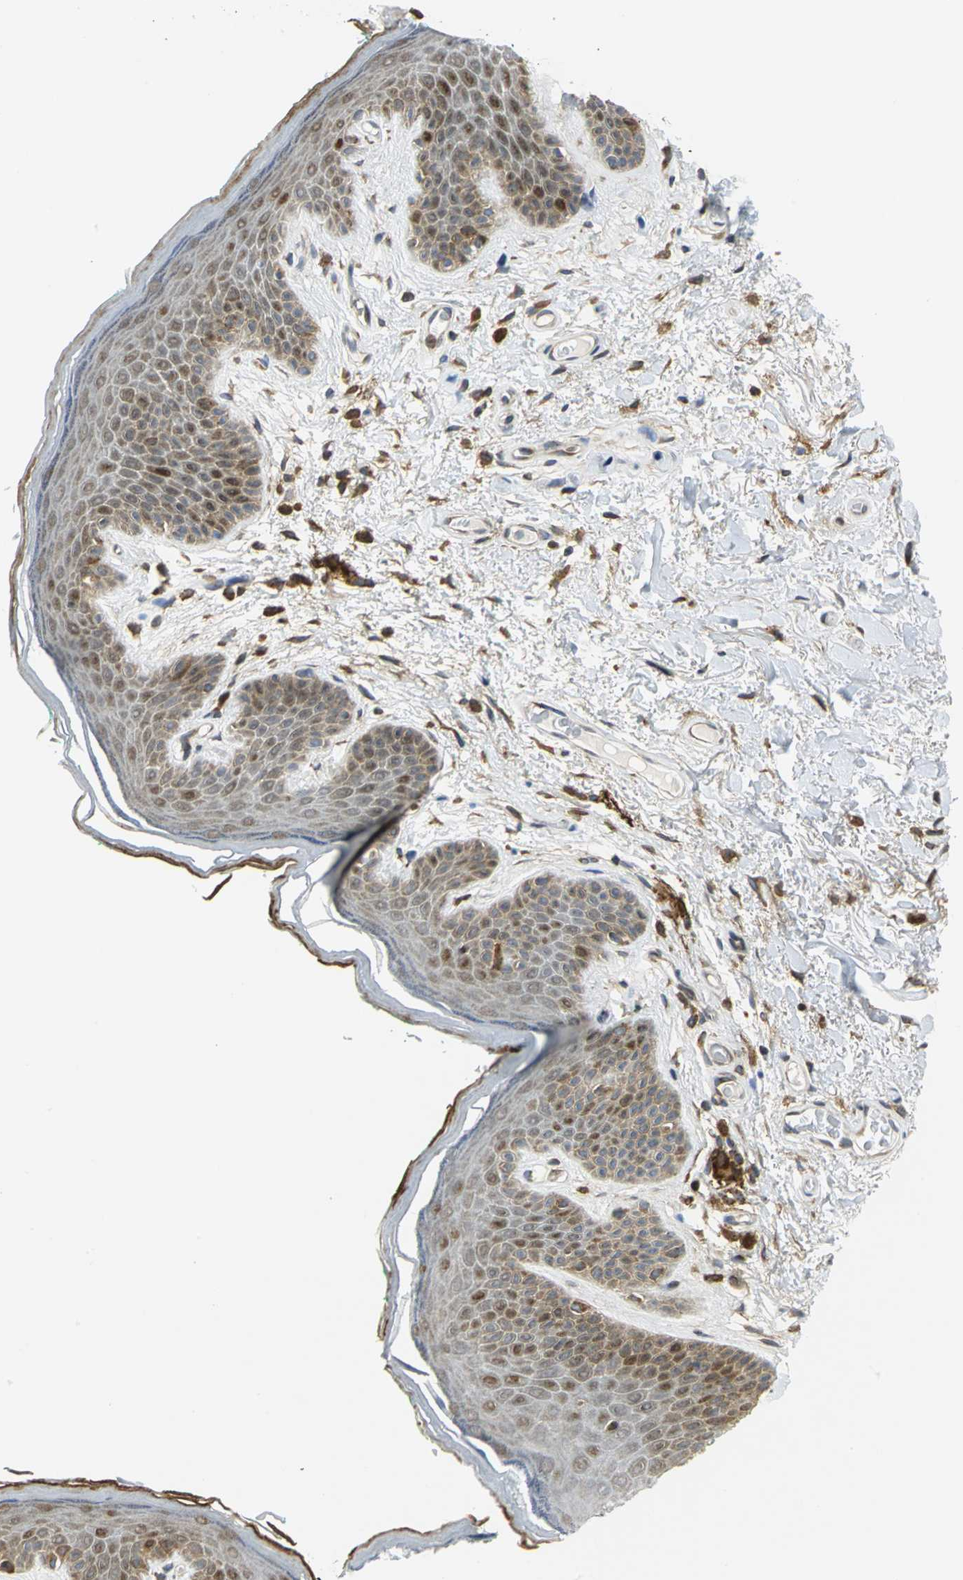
{"staining": {"intensity": "strong", "quantity": ">75%", "location": "cytoplasmic/membranous,nuclear"}, "tissue": "skin", "cell_type": "Epidermal cells", "image_type": "normal", "snomed": [{"axis": "morphology", "description": "Normal tissue, NOS"}, {"axis": "topography", "description": "Anal"}], "caption": "Immunohistochemical staining of benign human skin shows strong cytoplasmic/membranous,nuclear protein staining in approximately >75% of epidermal cells. The staining is performed using DAB brown chromogen to label protein expression. The nuclei are counter-stained blue using hematoxylin.", "gene": "YBX1", "patient": {"sex": "male", "age": 74}}